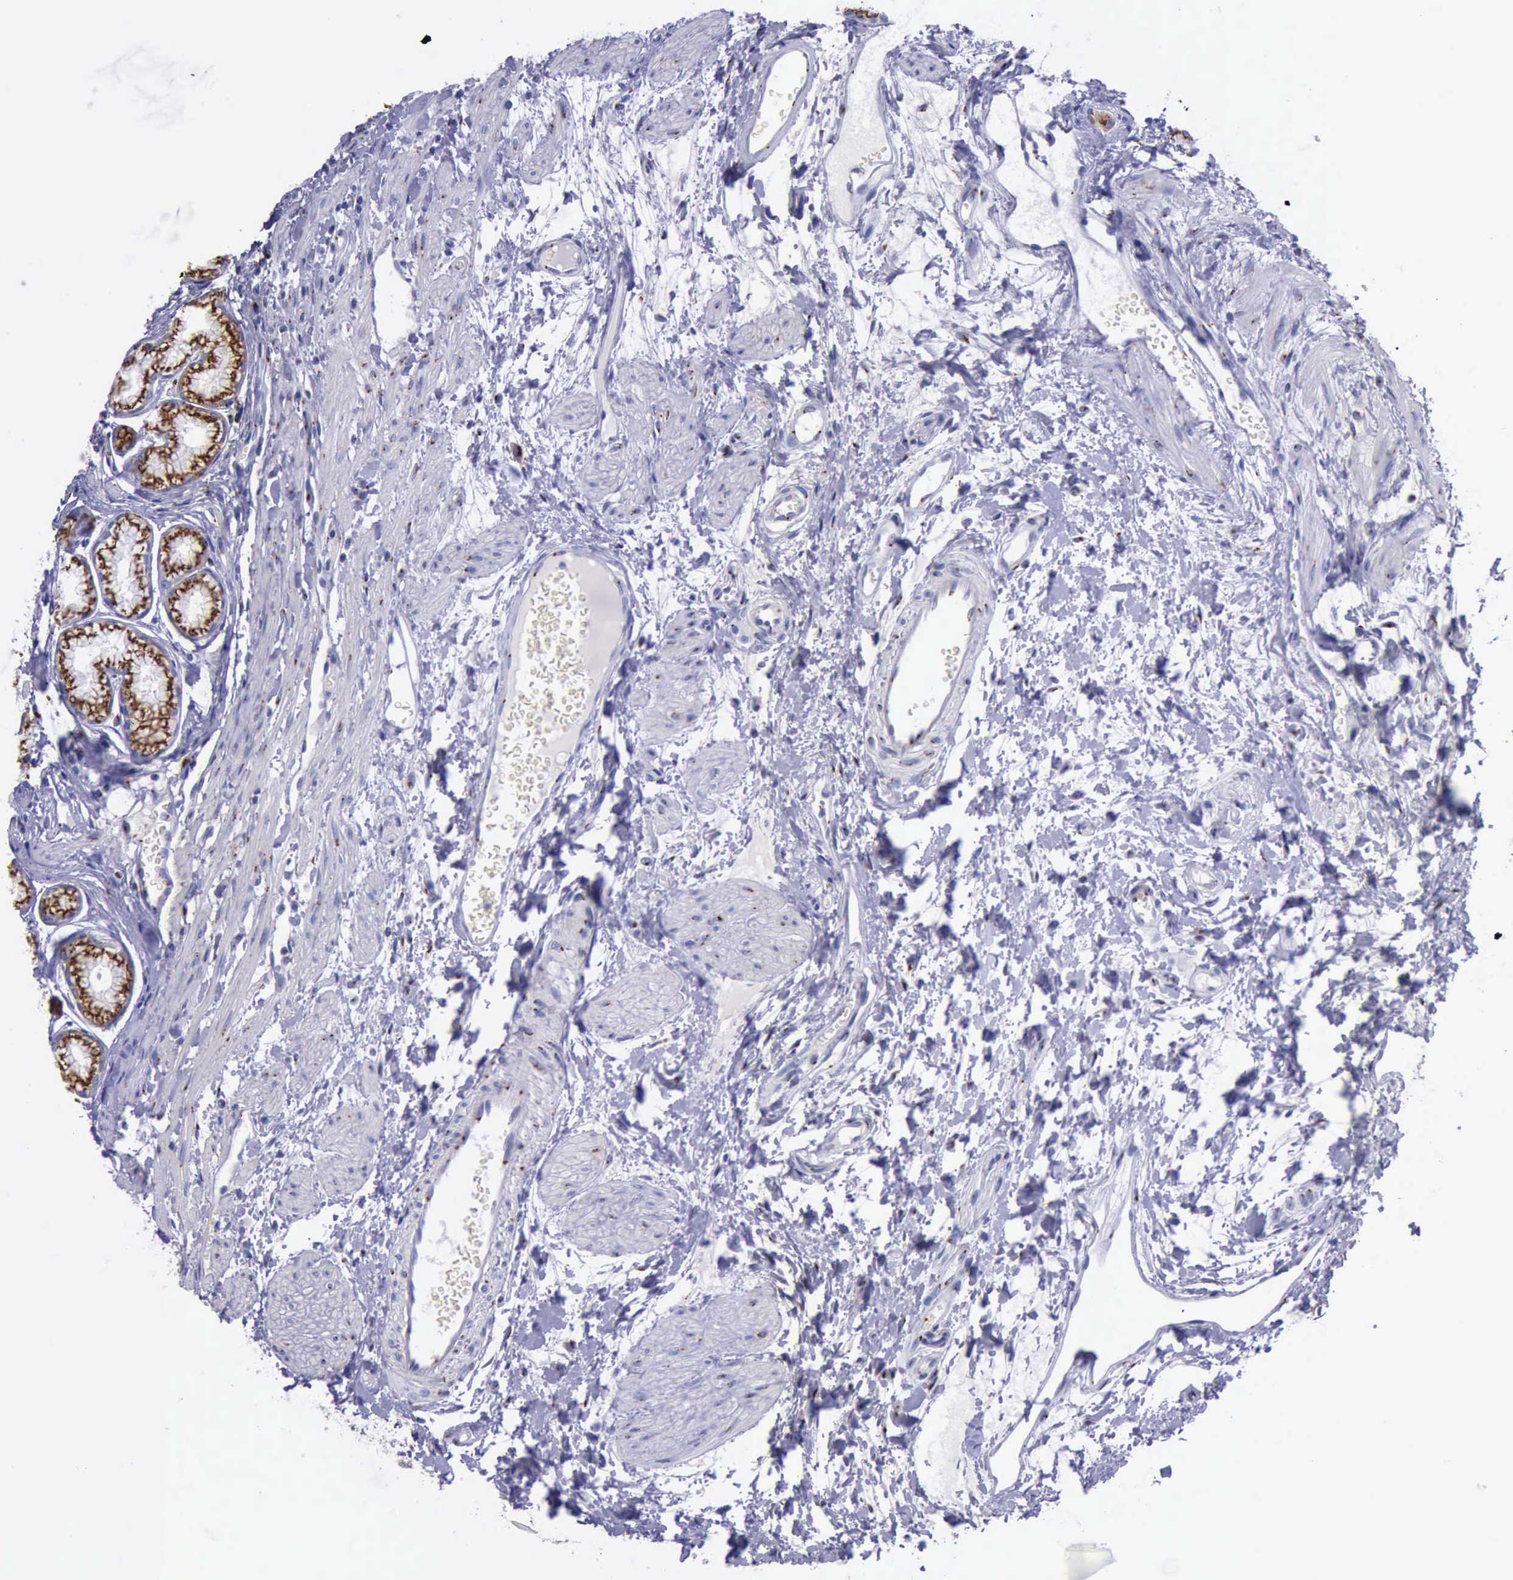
{"staining": {"intensity": "strong", "quantity": ">75%", "location": "cytoplasmic/membranous"}, "tissue": "stomach", "cell_type": "Glandular cells", "image_type": "normal", "snomed": [{"axis": "morphology", "description": "Normal tissue, NOS"}, {"axis": "topography", "description": "Stomach"}], "caption": "About >75% of glandular cells in benign stomach show strong cytoplasmic/membranous protein staining as visualized by brown immunohistochemical staining.", "gene": "GOLGA5", "patient": {"sex": "male", "age": 42}}